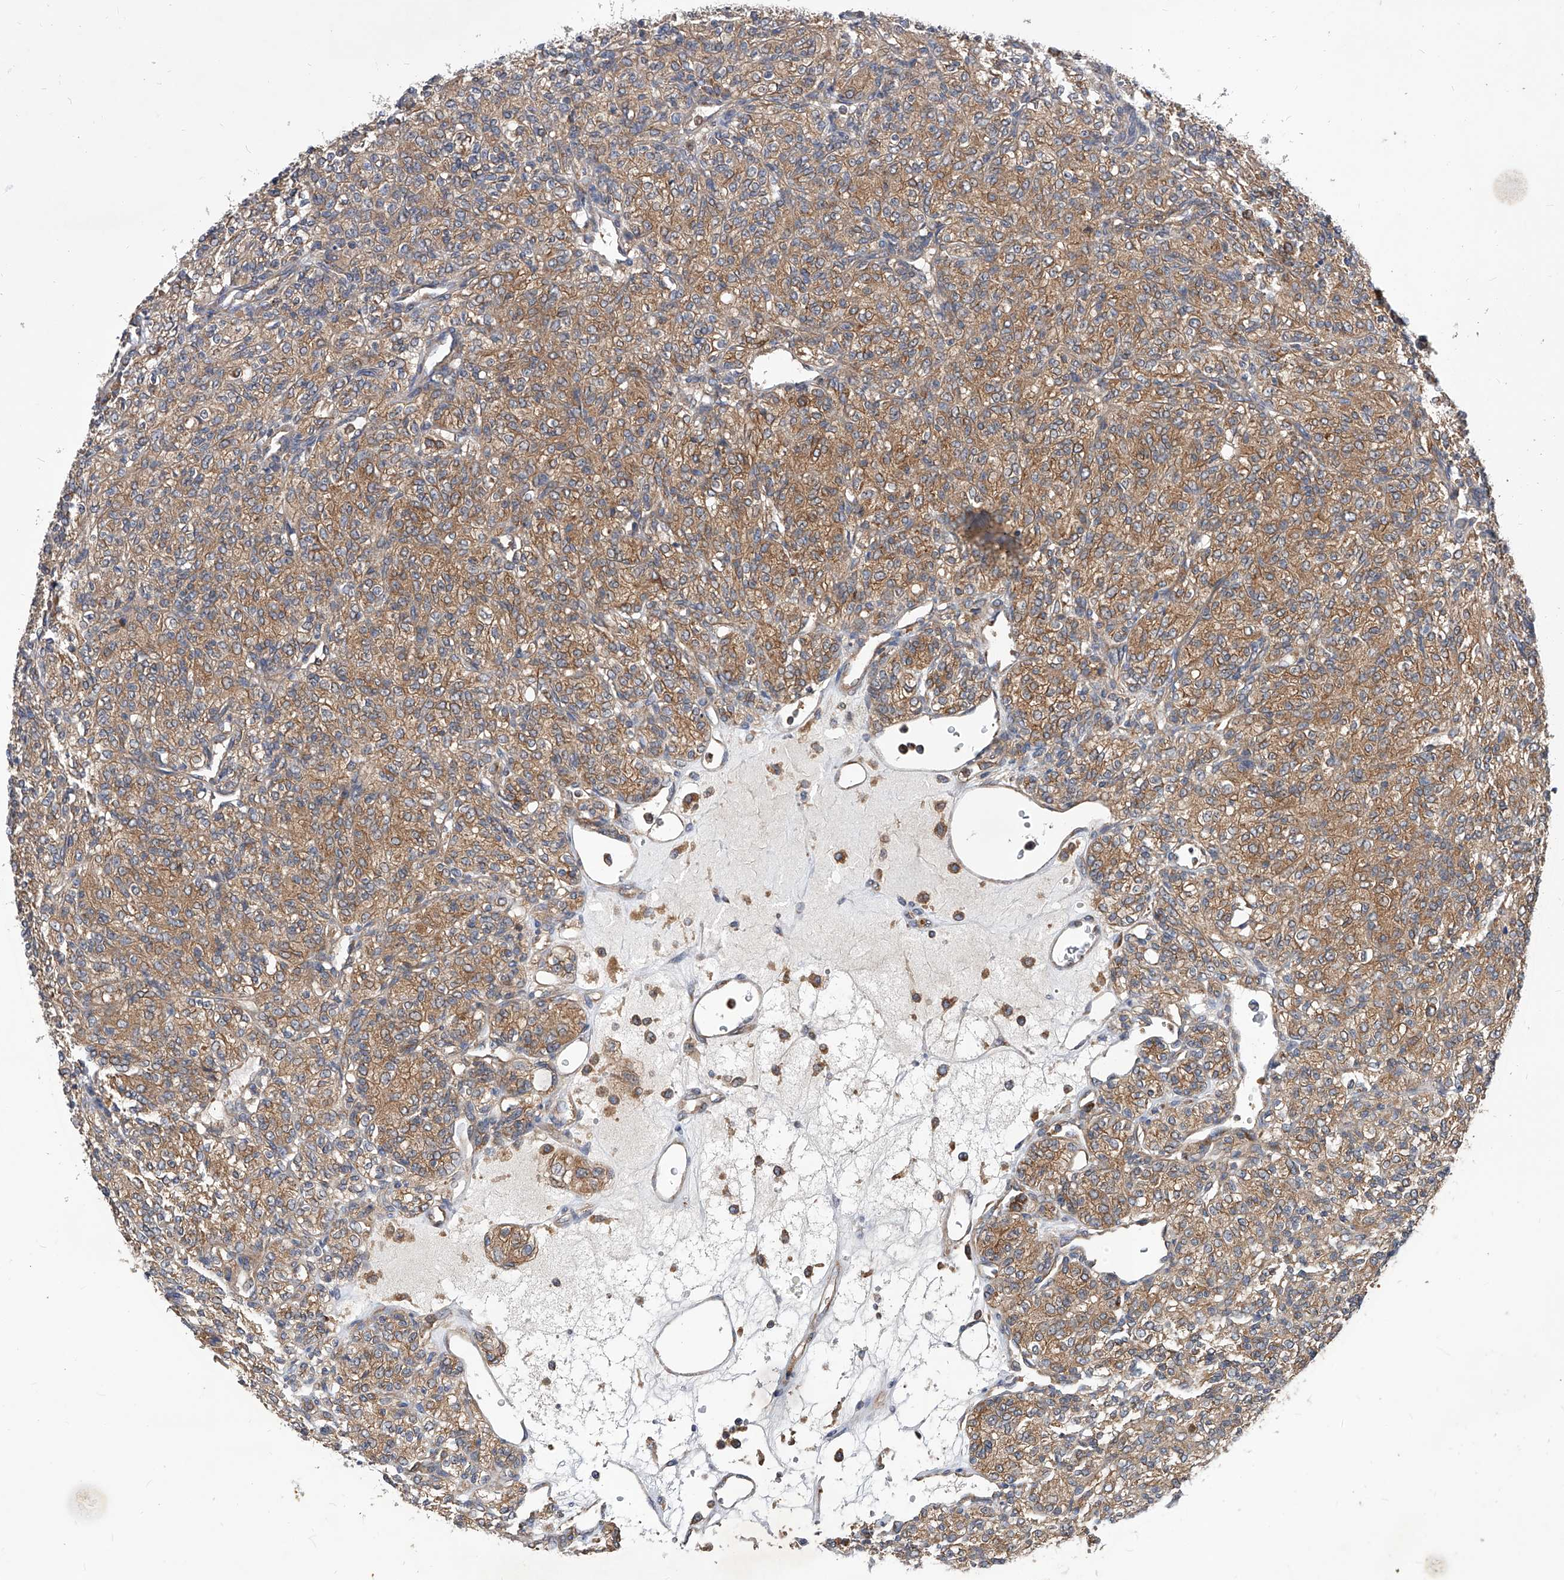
{"staining": {"intensity": "moderate", "quantity": ">75%", "location": "cytoplasmic/membranous"}, "tissue": "renal cancer", "cell_type": "Tumor cells", "image_type": "cancer", "snomed": [{"axis": "morphology", "description": "Adenocarcinoma, NOS"}, {"axis": "topography", "description": "Kidney"}], "caption": "This image exhibits IHC staining of human adenocarcinoma (renal), with medium moderate cytoplasmic/membranous positivity in approximately >75% of tumor cells.", "gene": "CFAP410", "patient": {"sex": "male", "age": 77}}